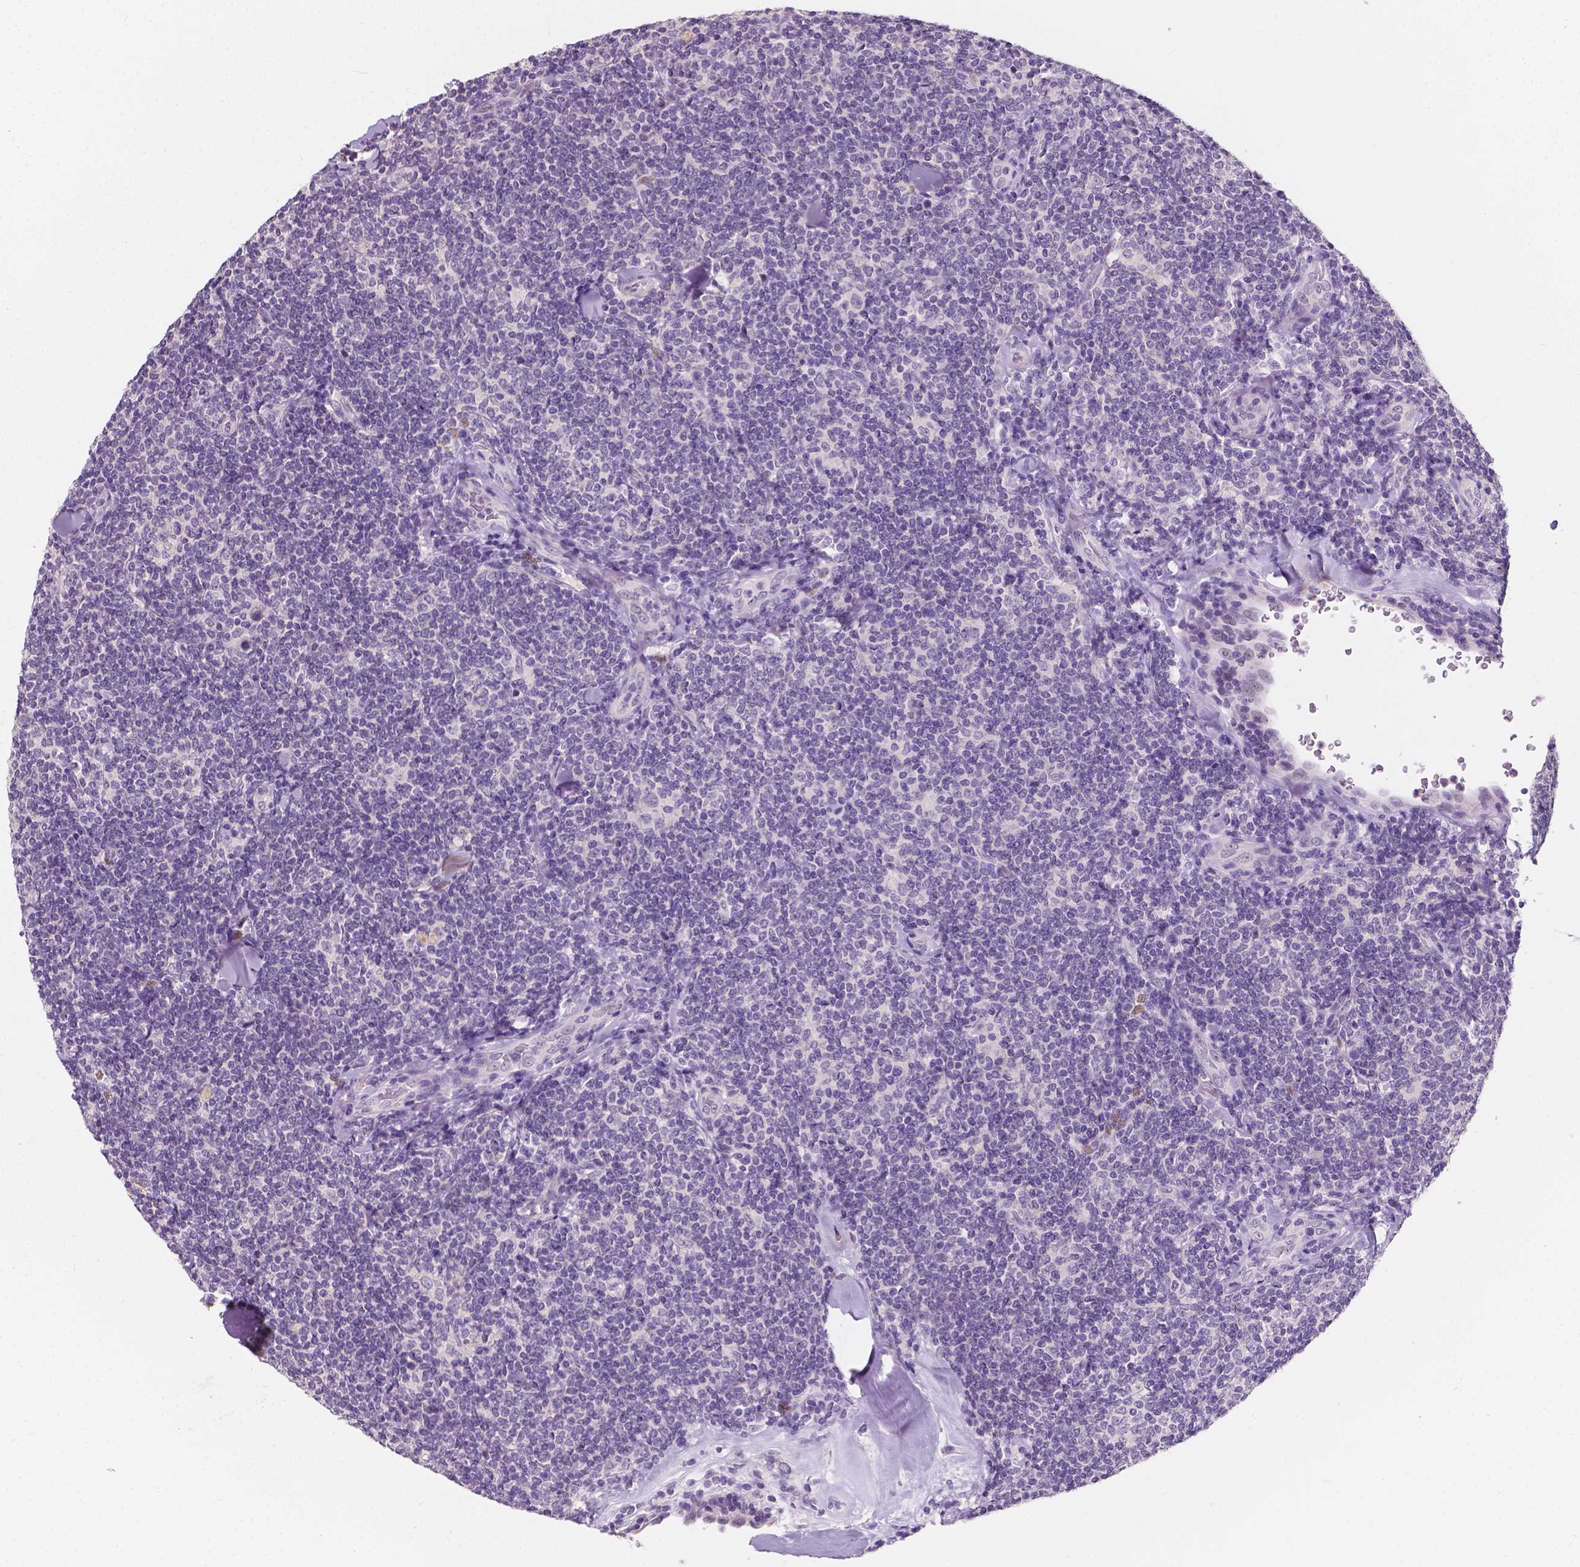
{"staining": {"intensity": "negative", "quantity": "none", "location": "none"}, "tissue": "lymphoma", "cell_type": "Tumor cells", "image_type": "cancer", "snomed": [{"axis": "morphology", "description": "Malignant lymphoma, non-Hodgkin's type, Low grade"}, {"axis": "topography", "description": "Lymph node"}], "caption": "There is no significant expression in tumor cells of malignant lymphoma, non-Hodgkin's type (low-grade). (DAB (3,3'-diaminobenzidine) immunohistochemistry, high magnification).", "gene": "TAL1", "patient": {"sex": "female", "age": 56}}